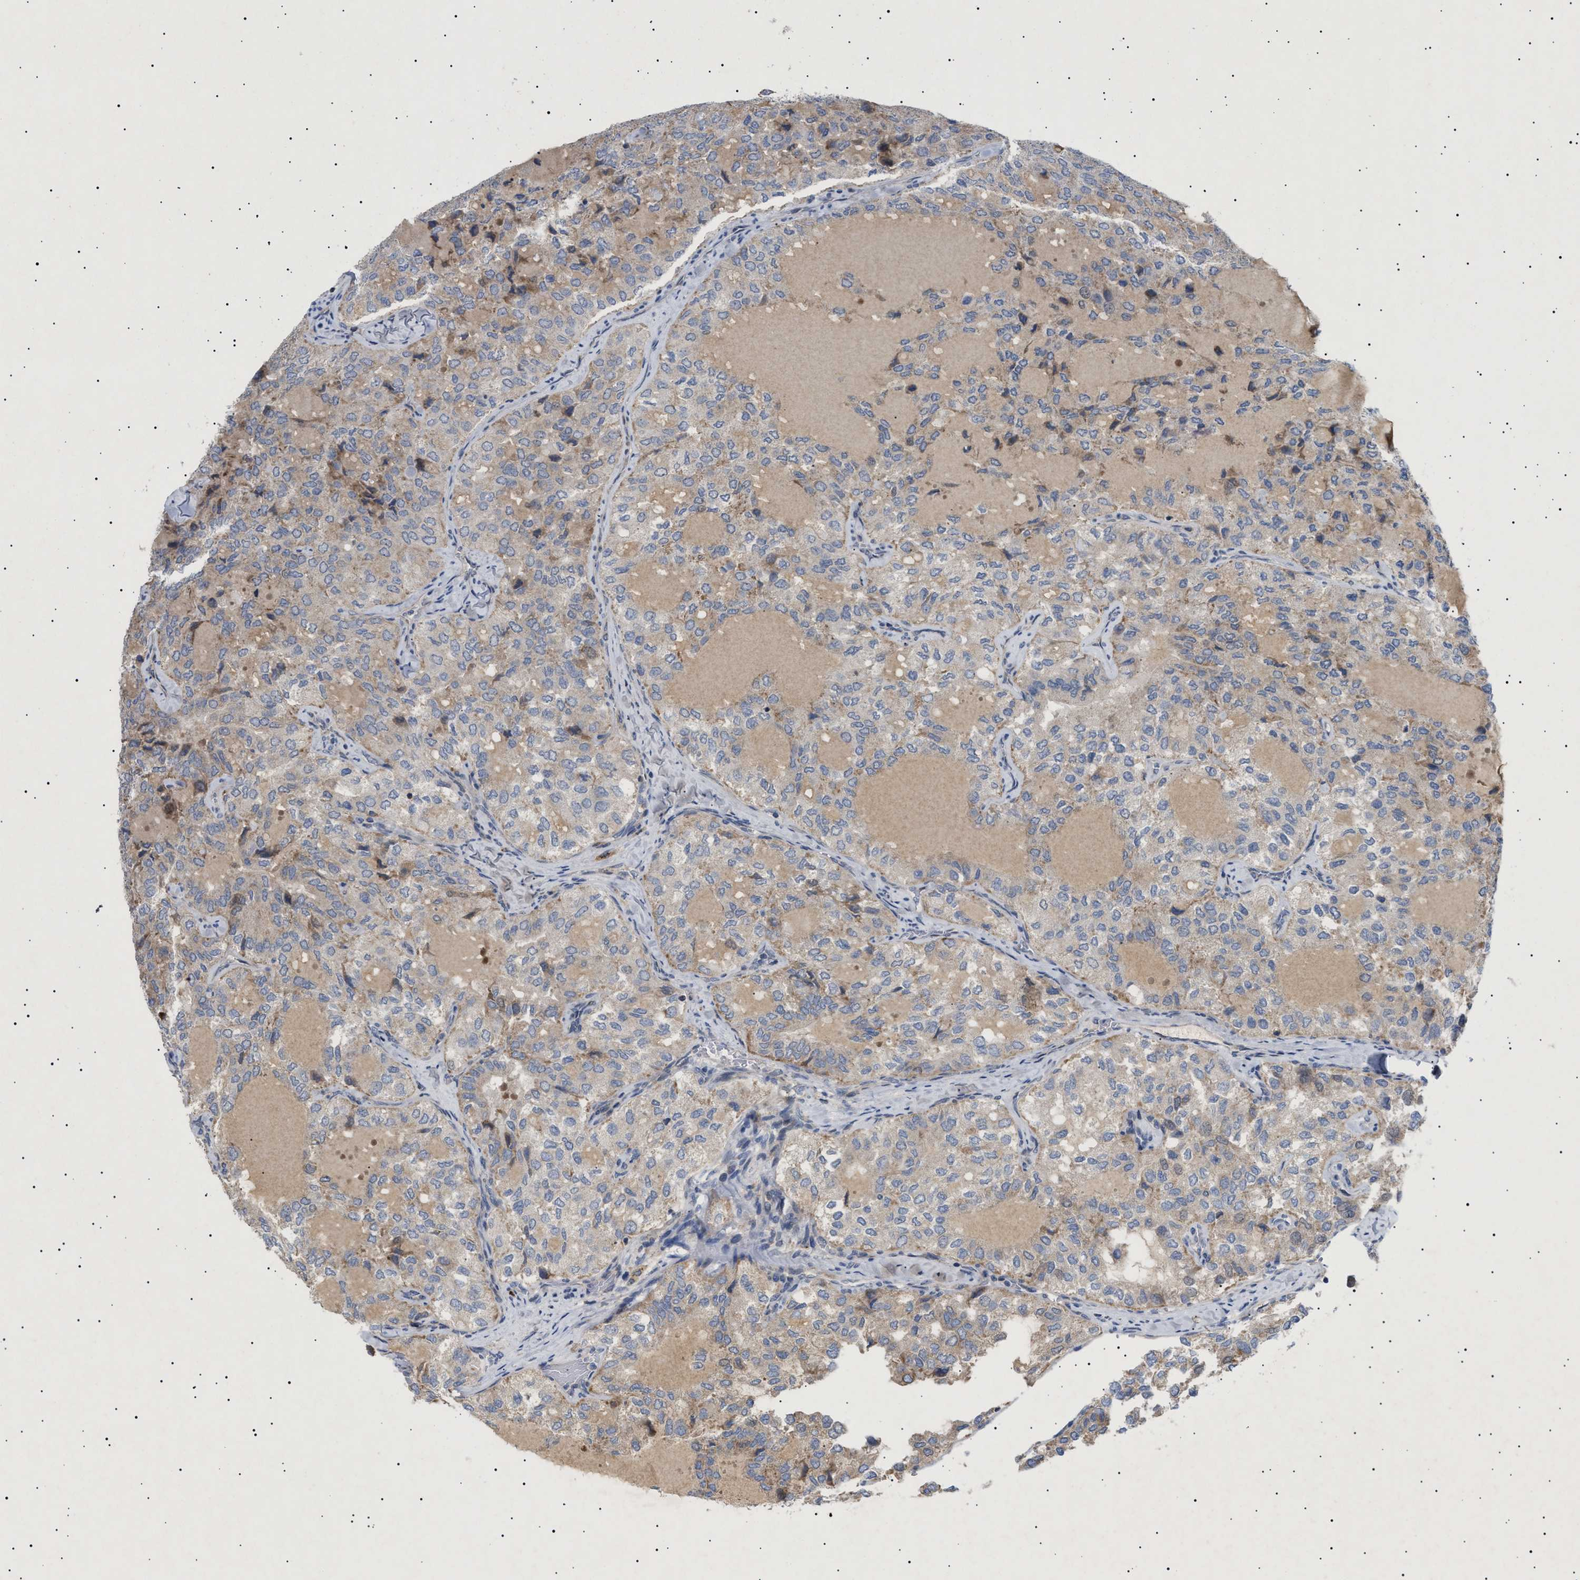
{"staining": {"intensity": "weak", "quantity": "25%-75%", "location": "cytoplasmic/membranous"}, "tissue": "thyroid cancer", "cell_type": "Tumor cells", "image_type": "cancer", "snomed": [{"axis": "morphology", "description": "Follicular adenoma carcinoma, NOS"}, {"axis": "topography", "description": "Thyroid gland"}], "caption": "Tumor cells exhibit weak cytoplasmic/membranous expression in approximately 25%-75% of cells in thyroid cancer (follicular adenoma carcinoma).", "gene": "SIRT5", "patient": {"sex": "male", "age": 75}}